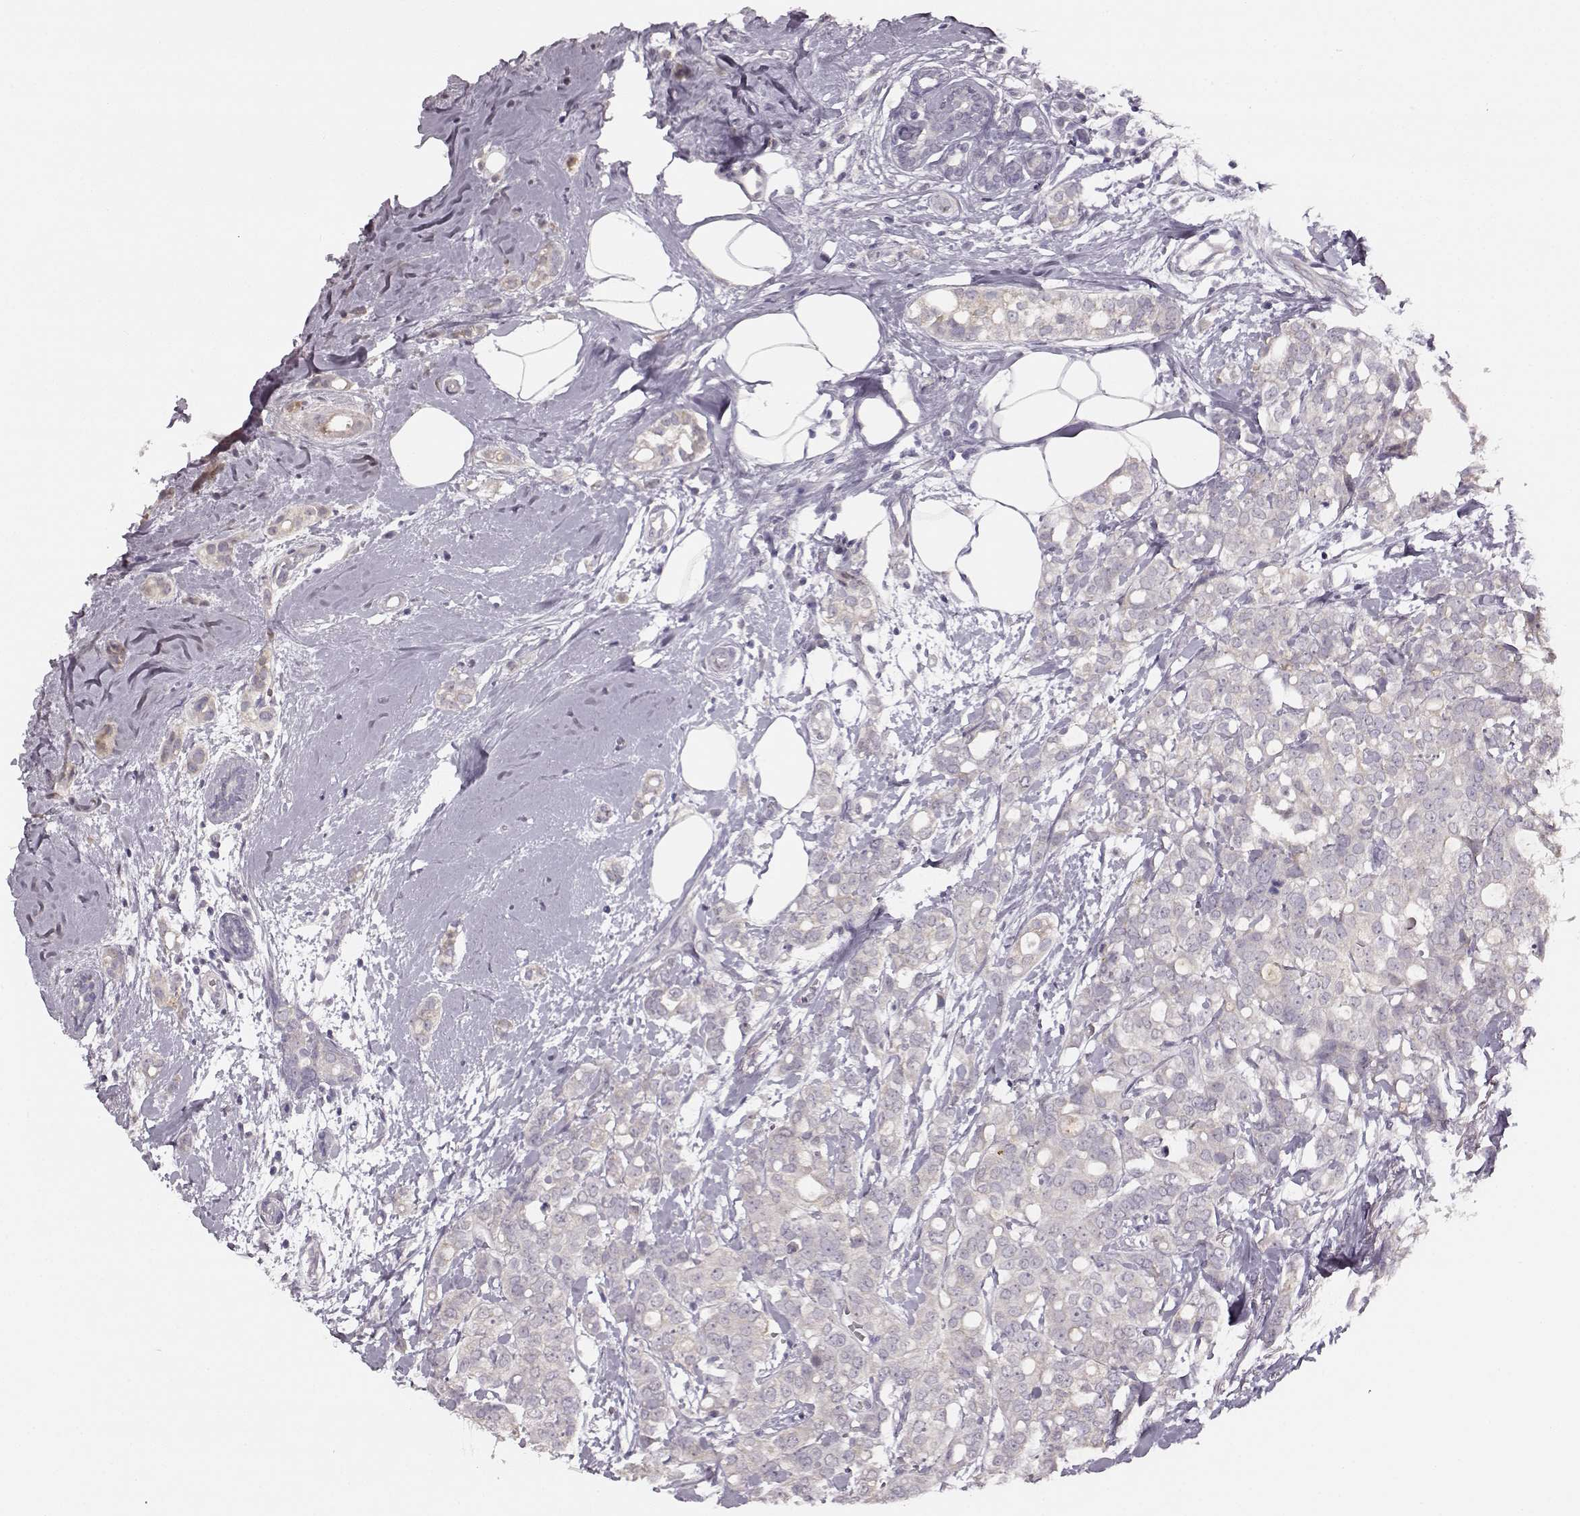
{"staining": {"intensity": "negative", "quantity": "none", "location": "none"}, "tissue": "breast cancer", "cell_type": "Tumor cells", "image_type": "cancer", "snomed": [{"axis": "morphology", "description": "Duct carcinoma"}, {"axis": "topography", "description": "Breast"}], "caption": "A high-resolution photomicrograph shows immunohistochemistry staining of infiltrating ductal carcinoma (breast), which displays no significant positivity in tumor cells.", "gene": "MAP6D1", "patient": {"sex": "female", "age": 40}}